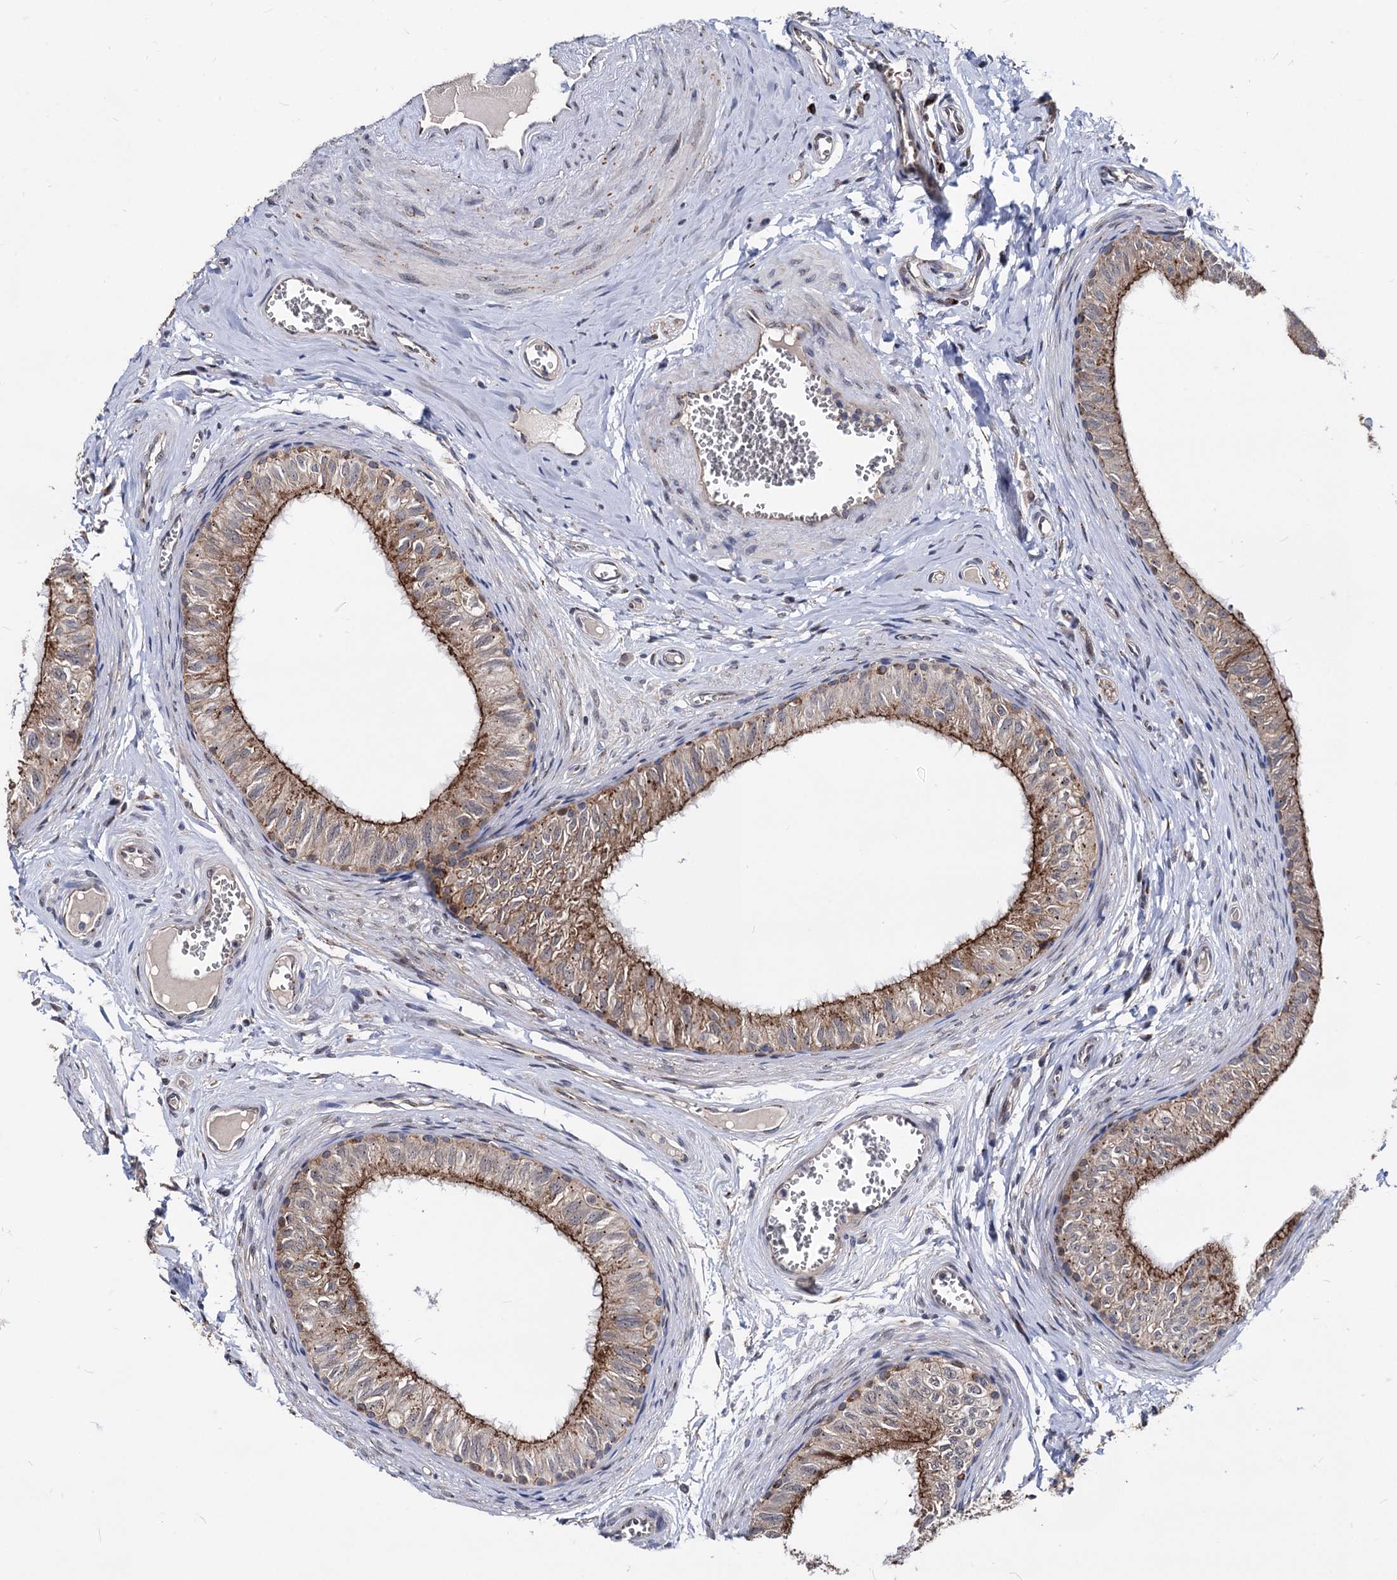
{"staining": {"intensity": "strong", "quantity": ">75%", "location": "cytoplasmic/membranous"}, "tissue": "epididymis", "cell_type": "Glandular cells", "image_type": "normal", "snomed": [{"axis": "morphology", "description": "Normal tissue, NOS"}, {"axis": "topography", "description": "Epididymis"}], "caption": "A histopathology image showing strong cytoplasmic/membranous expression in approximately >75% of glandular cells in normal epididymis, as visualized by brown immunohistochemical staining.", "gene": "SMAGP", "patient": {"sex": "male", "age": 42}}